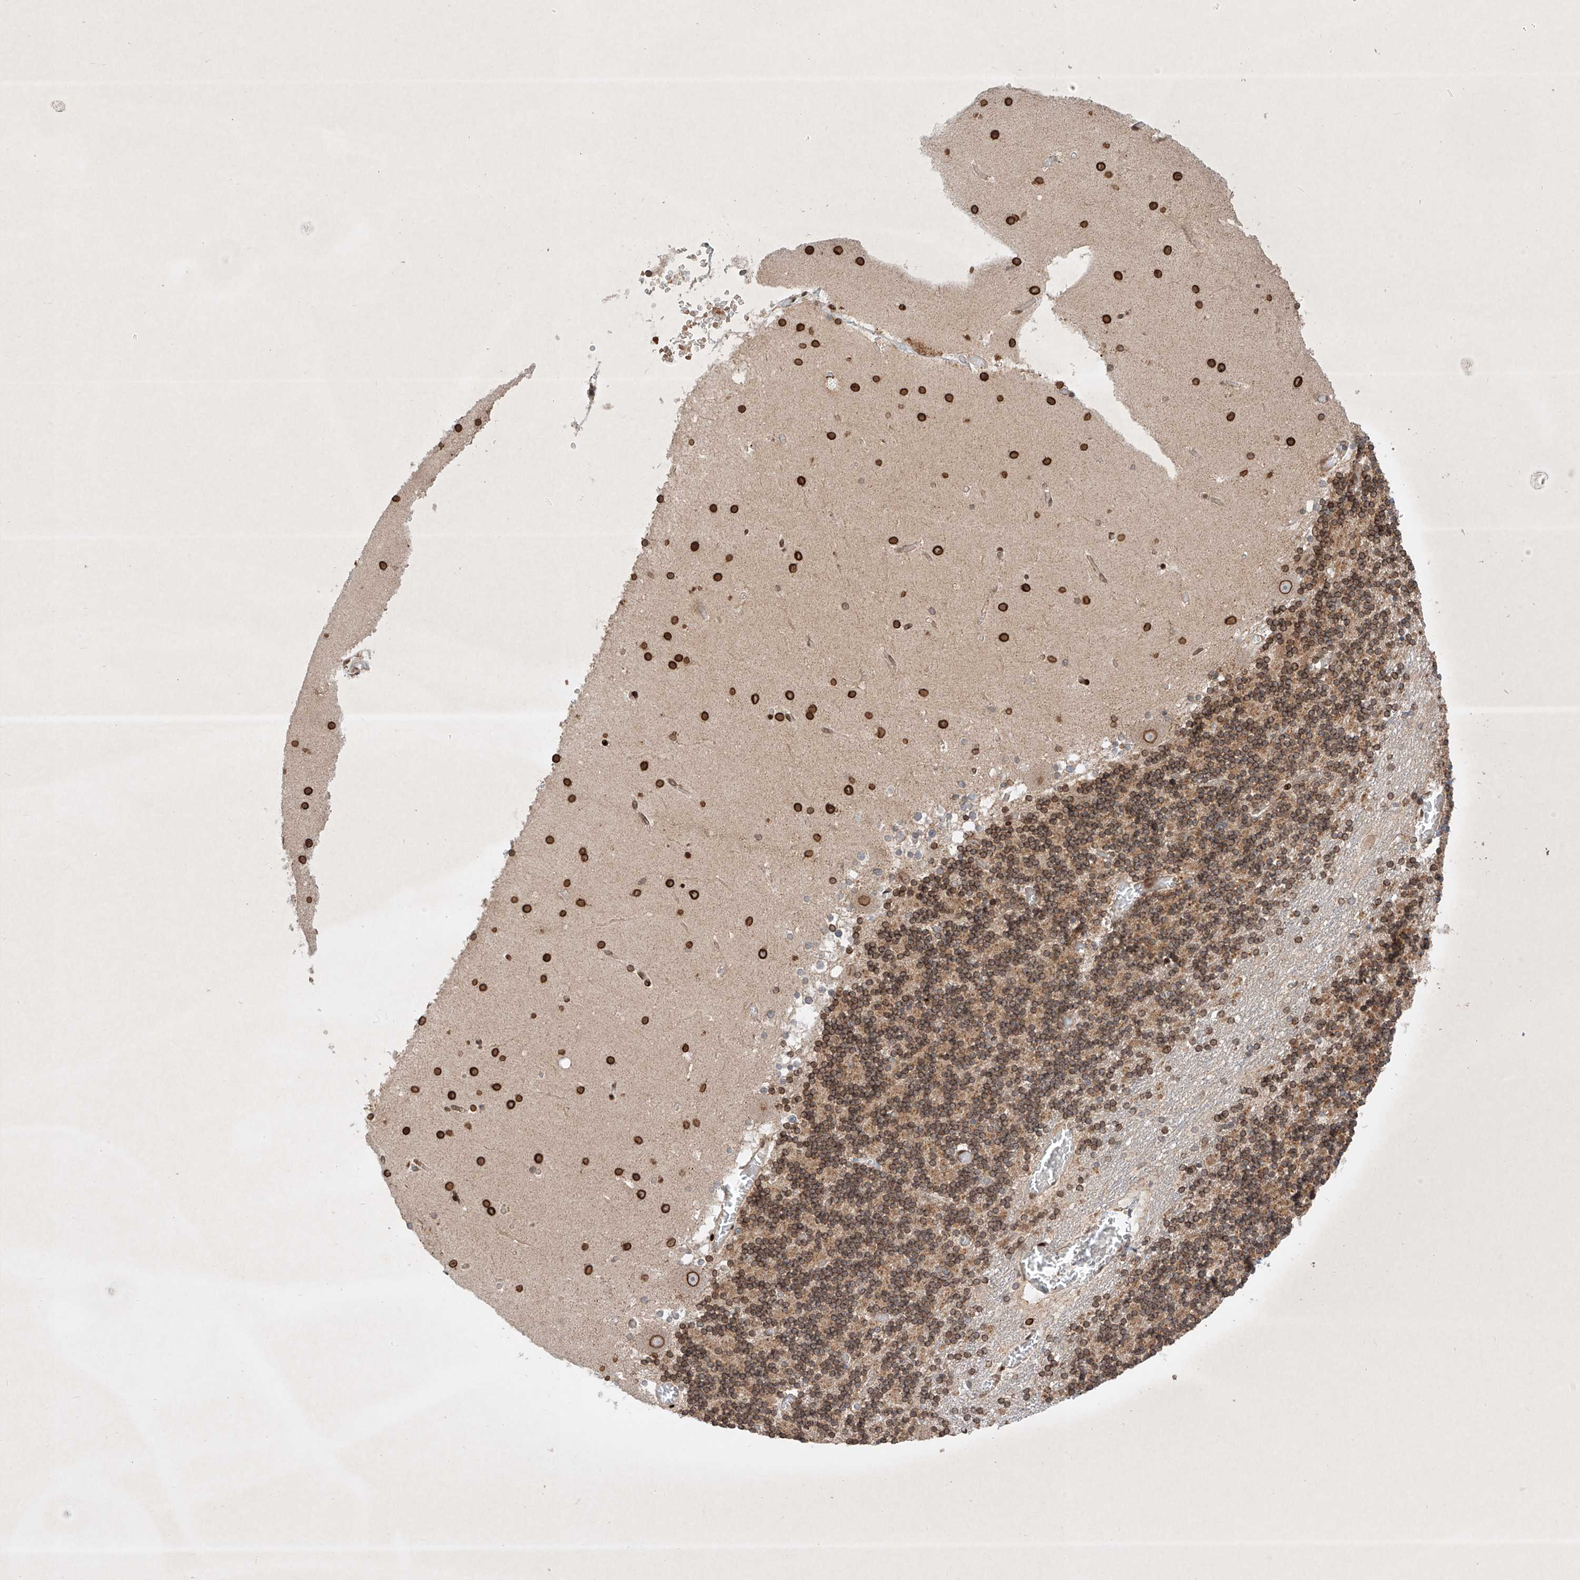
{"staining": {"intensity": "moderate", "quantity": ">75%", "location": "cytoplasmic/membranous,nuclear"}, "tissue": "cerebellum", "cell_type": "Cells in granular layer", "image_type": "normal", "snomed": [{"axis": "morphology", "description": "Normal tissue, NOS"}, {"axis": "topography", "description": "Cerebellum"}], "caption": "Protein positivity by IHC shows moderate cytoplasmic/membranous,nuclear staining in approximately >75% of cells in granular layer in normal cerebellum. (DAB IHC, brown staining for protein, blue staining for nuclei).", "gene": "EPG5", "patient": {"sex": "female", "age": 28}}